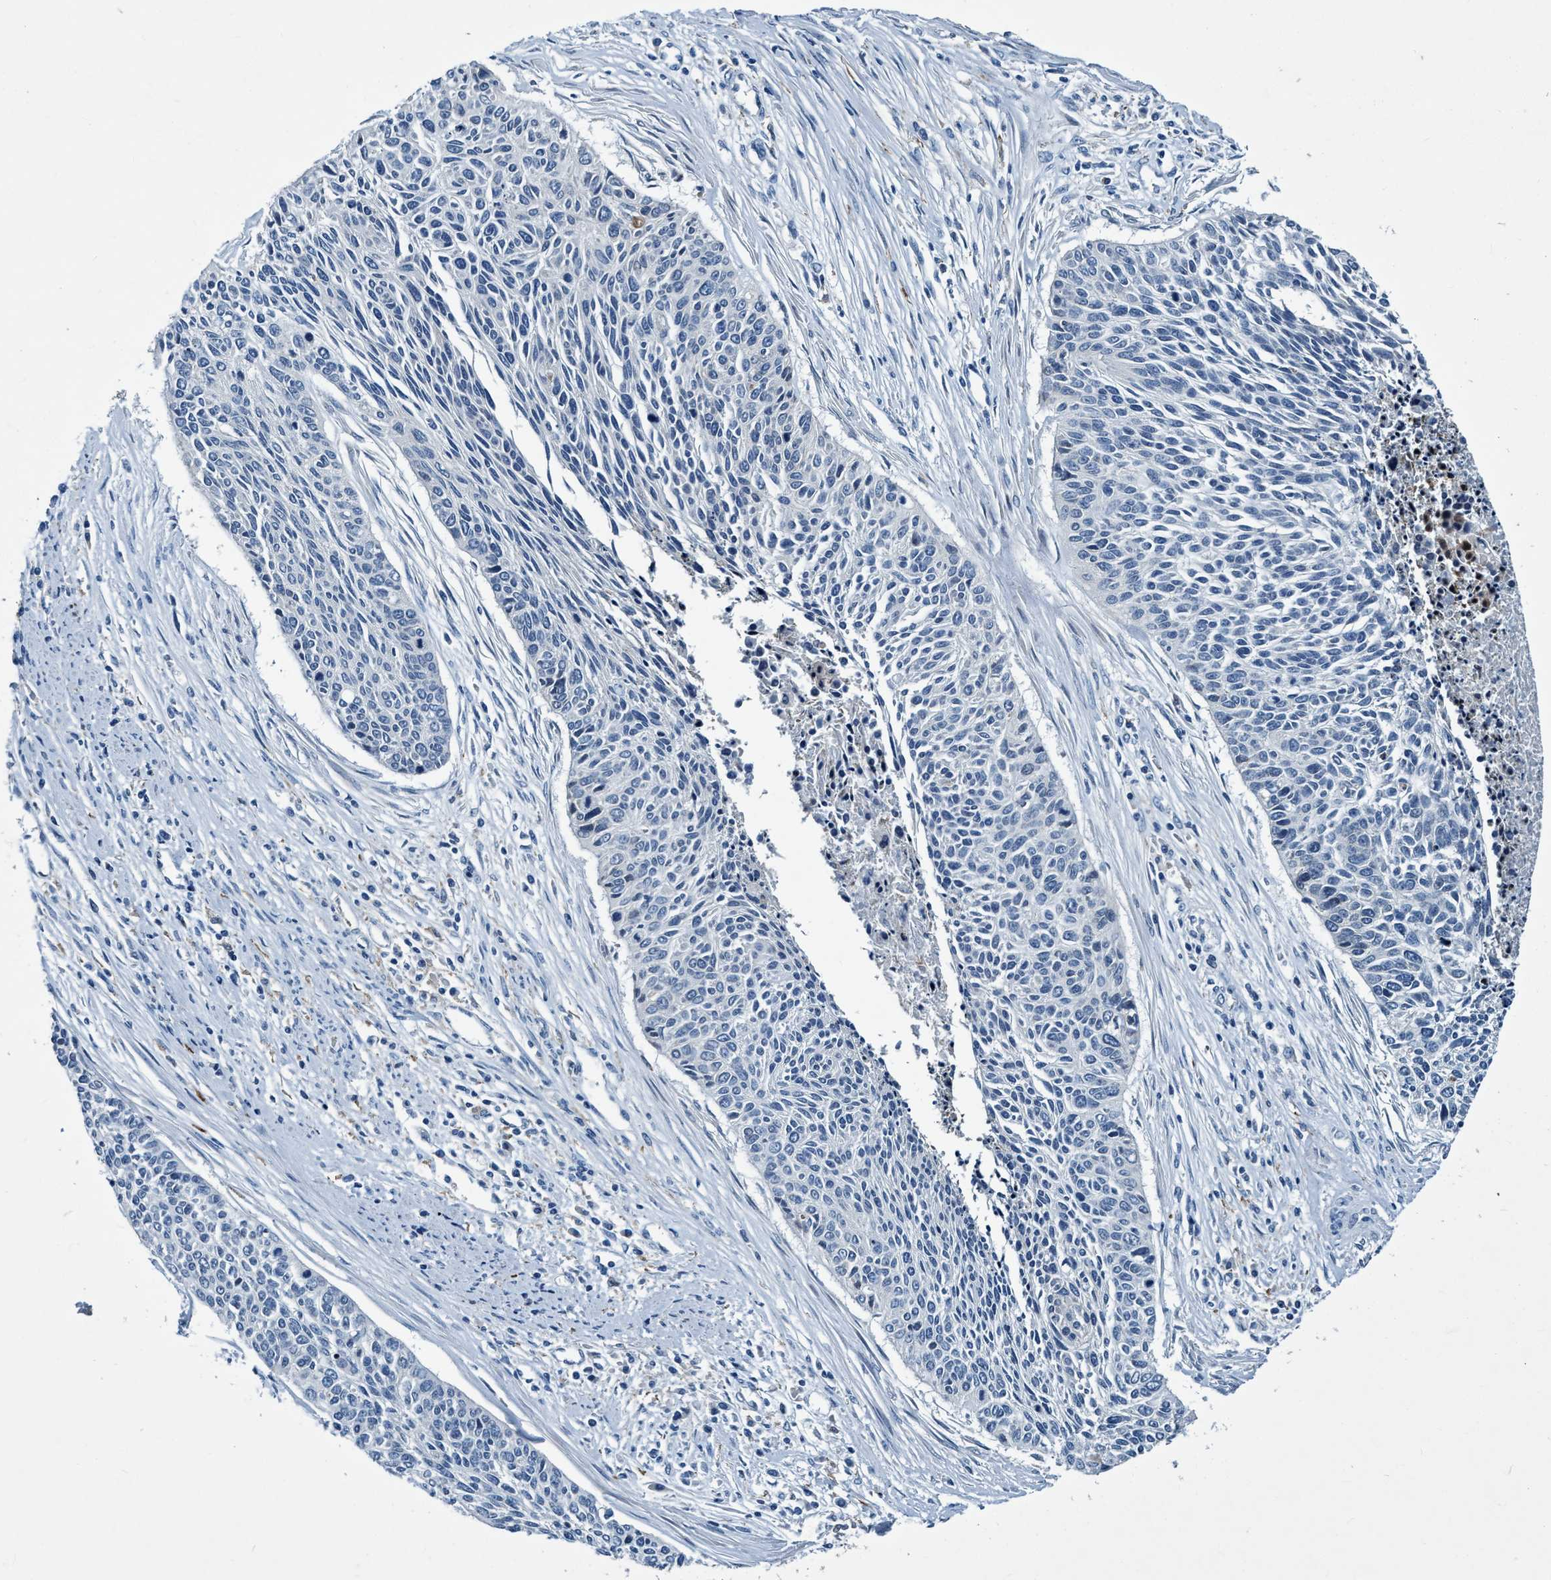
{"staining": {"intensity": "negative", "quantity": "none", "location": "none"}, "tissue": "cervical cancer", "cell_type": "Tumor cells", "image_type": "cancer", "snomed": [{"axis": "morphology", "description": "Squamous cell carcinoma, NOS"}, {"axis": "topography", "description": "Cervix"}], "caption": "A micrograph of human cervical cancer is negative for staining in tumor cells. (Brightfield microscopy of DAB IHC at high magnification).", "gene": "ARMC9", "patient": {"sex": "female", "age": 55}}